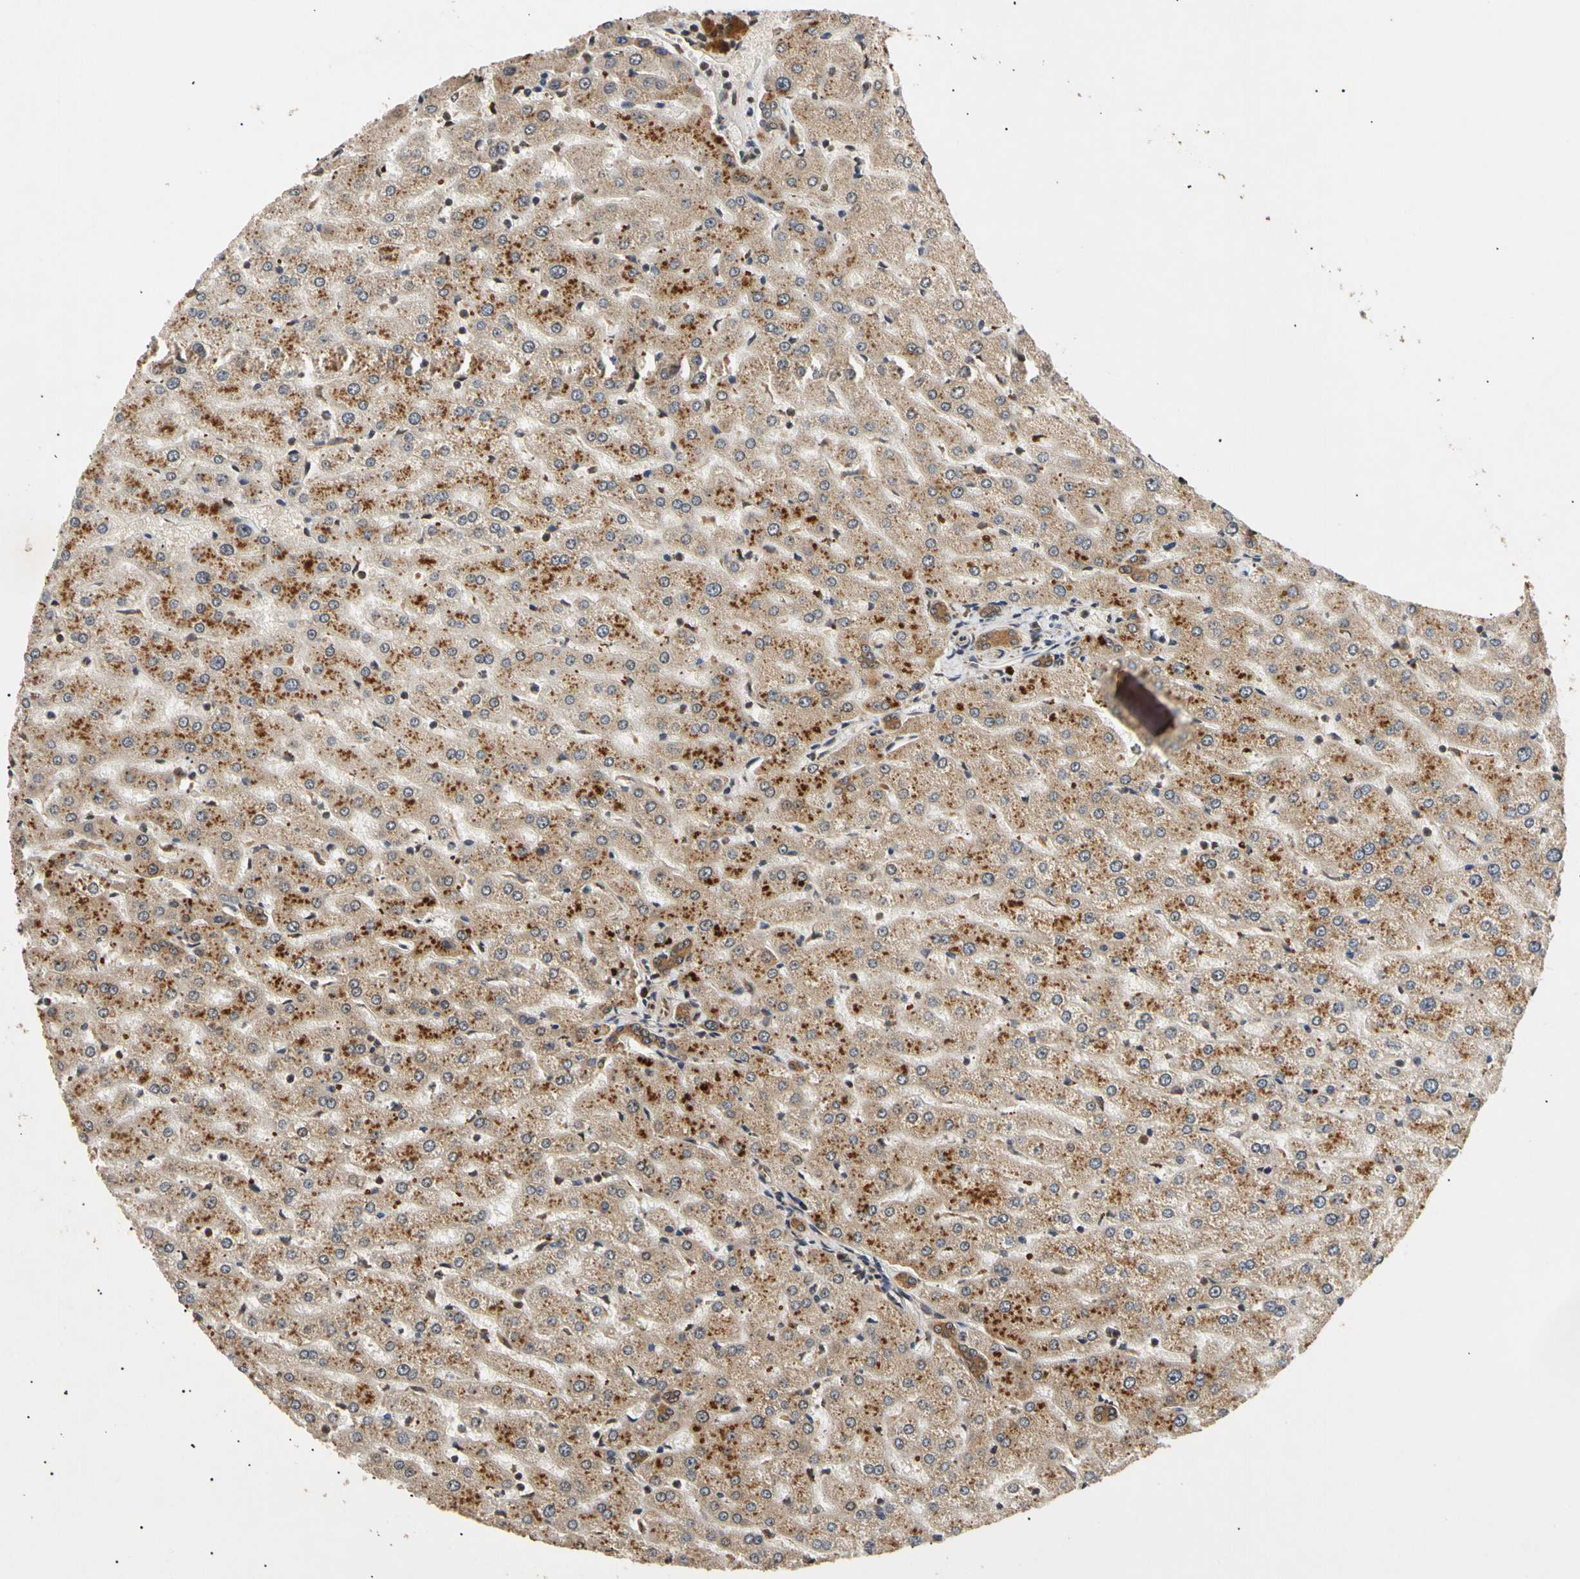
{"staining": {"intensity": "strong", "quantity": ">75%", "location": "cytoplasmic/membranous"}, "tissue": "liver", "cell_type": "Cholangiocytes", "image_type": "normal", "snomed": [{"axis": "morphology", "description": "Normal tissue, NOS"}, {"axis": "morphology", "description": "Fibrosis, NOS"}, {"axis": "topography", "description": "Liver"}], "caption": "A high-resolution photomicrograph shows IHC staining of benign liver, which shows strong cytoplasmic/membranous positivity in approximately >75% of cholangiocytes. (Stains: DAB in brown, nuclei in blue, Microscopy: brightfield microscopy at high magnification).", "gene": "MRPS22", "patient": {"sex": "female", "age": 29}}